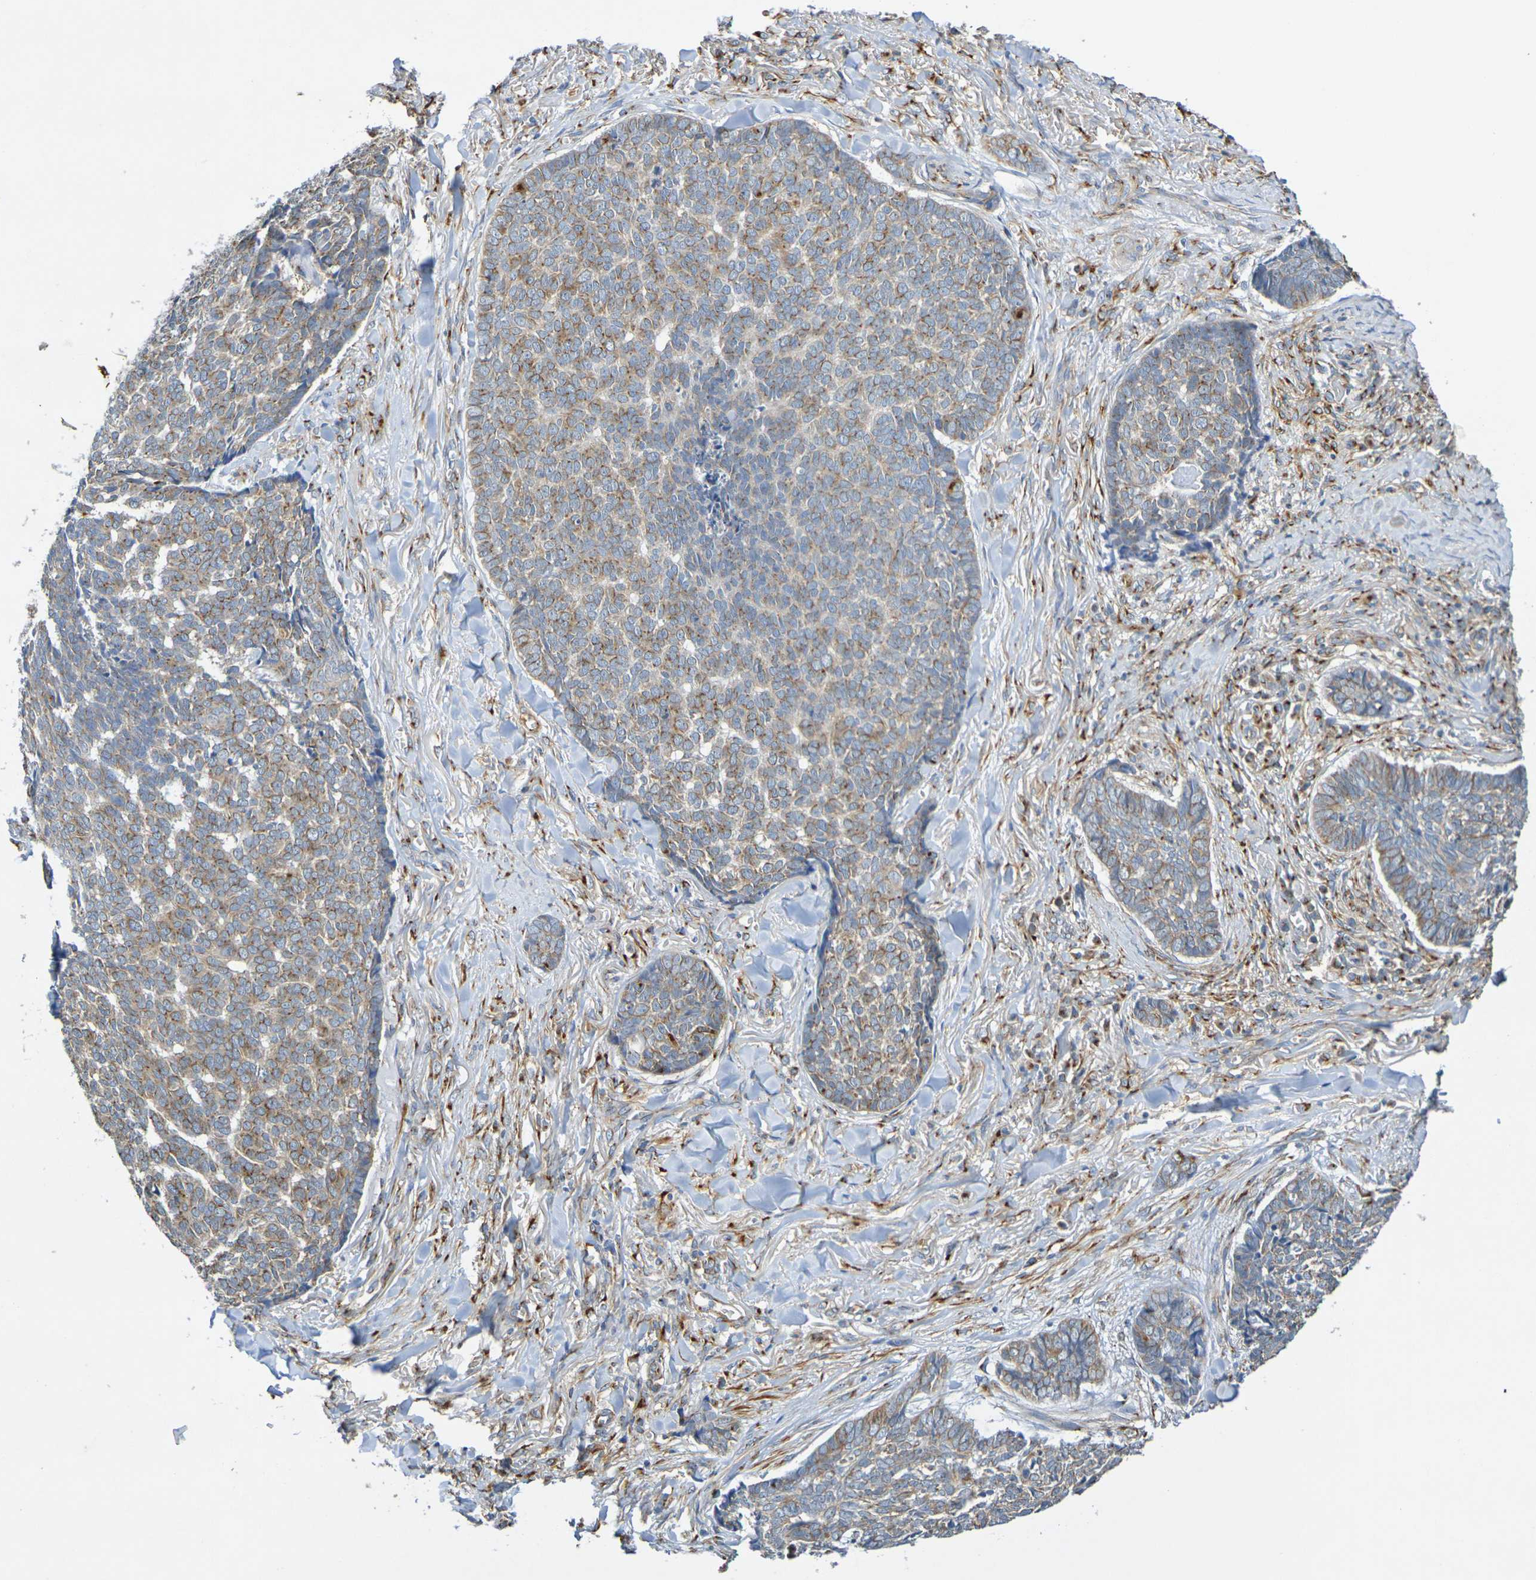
{"staining": {"intensity": "moderate", "quantity": ">75%", "location": "cytoplasmic/membranous"}, "tissue": "skin cancer", "cell_type": "Tumor cells", "image_type": "cancer", "snomed": [{"axis": "morphology", "description": "Basal cell carcinoma"}, {"axis": "topography", "description": "Skin"}], "caption": "Immunohistochemistry photomicrograph of neoplastic tissue: human skin cancer stained using immunohistochemistry (IHC) shows medium levels of moderate protein expression localized specifically in the cytoplasmic/membranous of tumor cells, appearing as a cytoplasmic/membranous brown color.", "gene": "DCP2", "patient": {"sex": "male", "age": 84}}